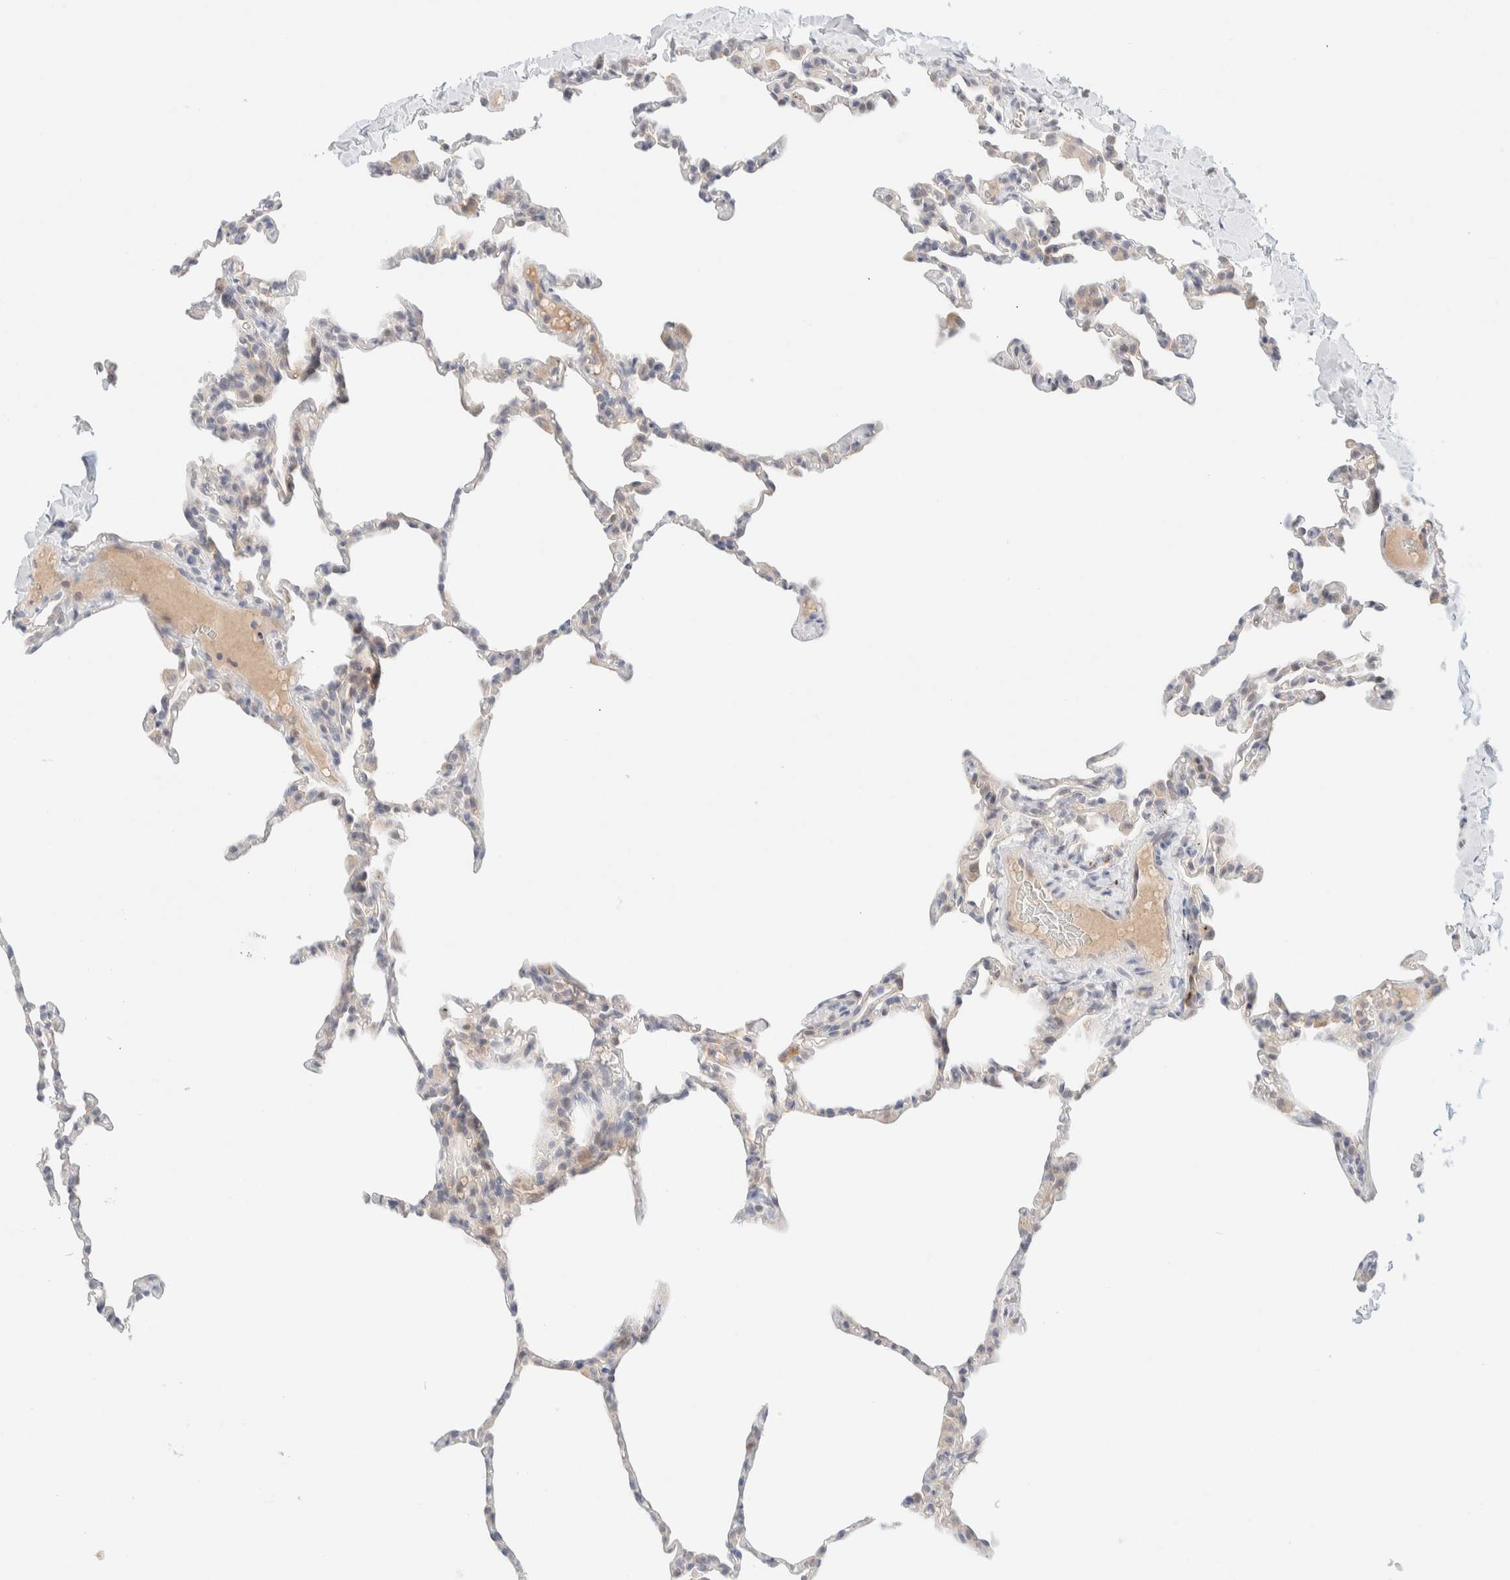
{"staining": {"intensity": "negative", "quantity": "none", "location": "none"}, "tissue": "lung", "cell_type": "Alveolar cells", "image_type": "normal", "snomed": [{"axis": "morphology", "description": "Normal tissue, NOS"}, {"axis": "topography", "description": "Lung"}], "caption": "The micrograph exhibits no staining of alveolar cells in normal lung. (DAB (3,3'-diaminobenzidine) immunohistochemistry with hematoxylin counter stain).", "gene": "CHKA", "patient": {"sex": "male", "age": 20}}